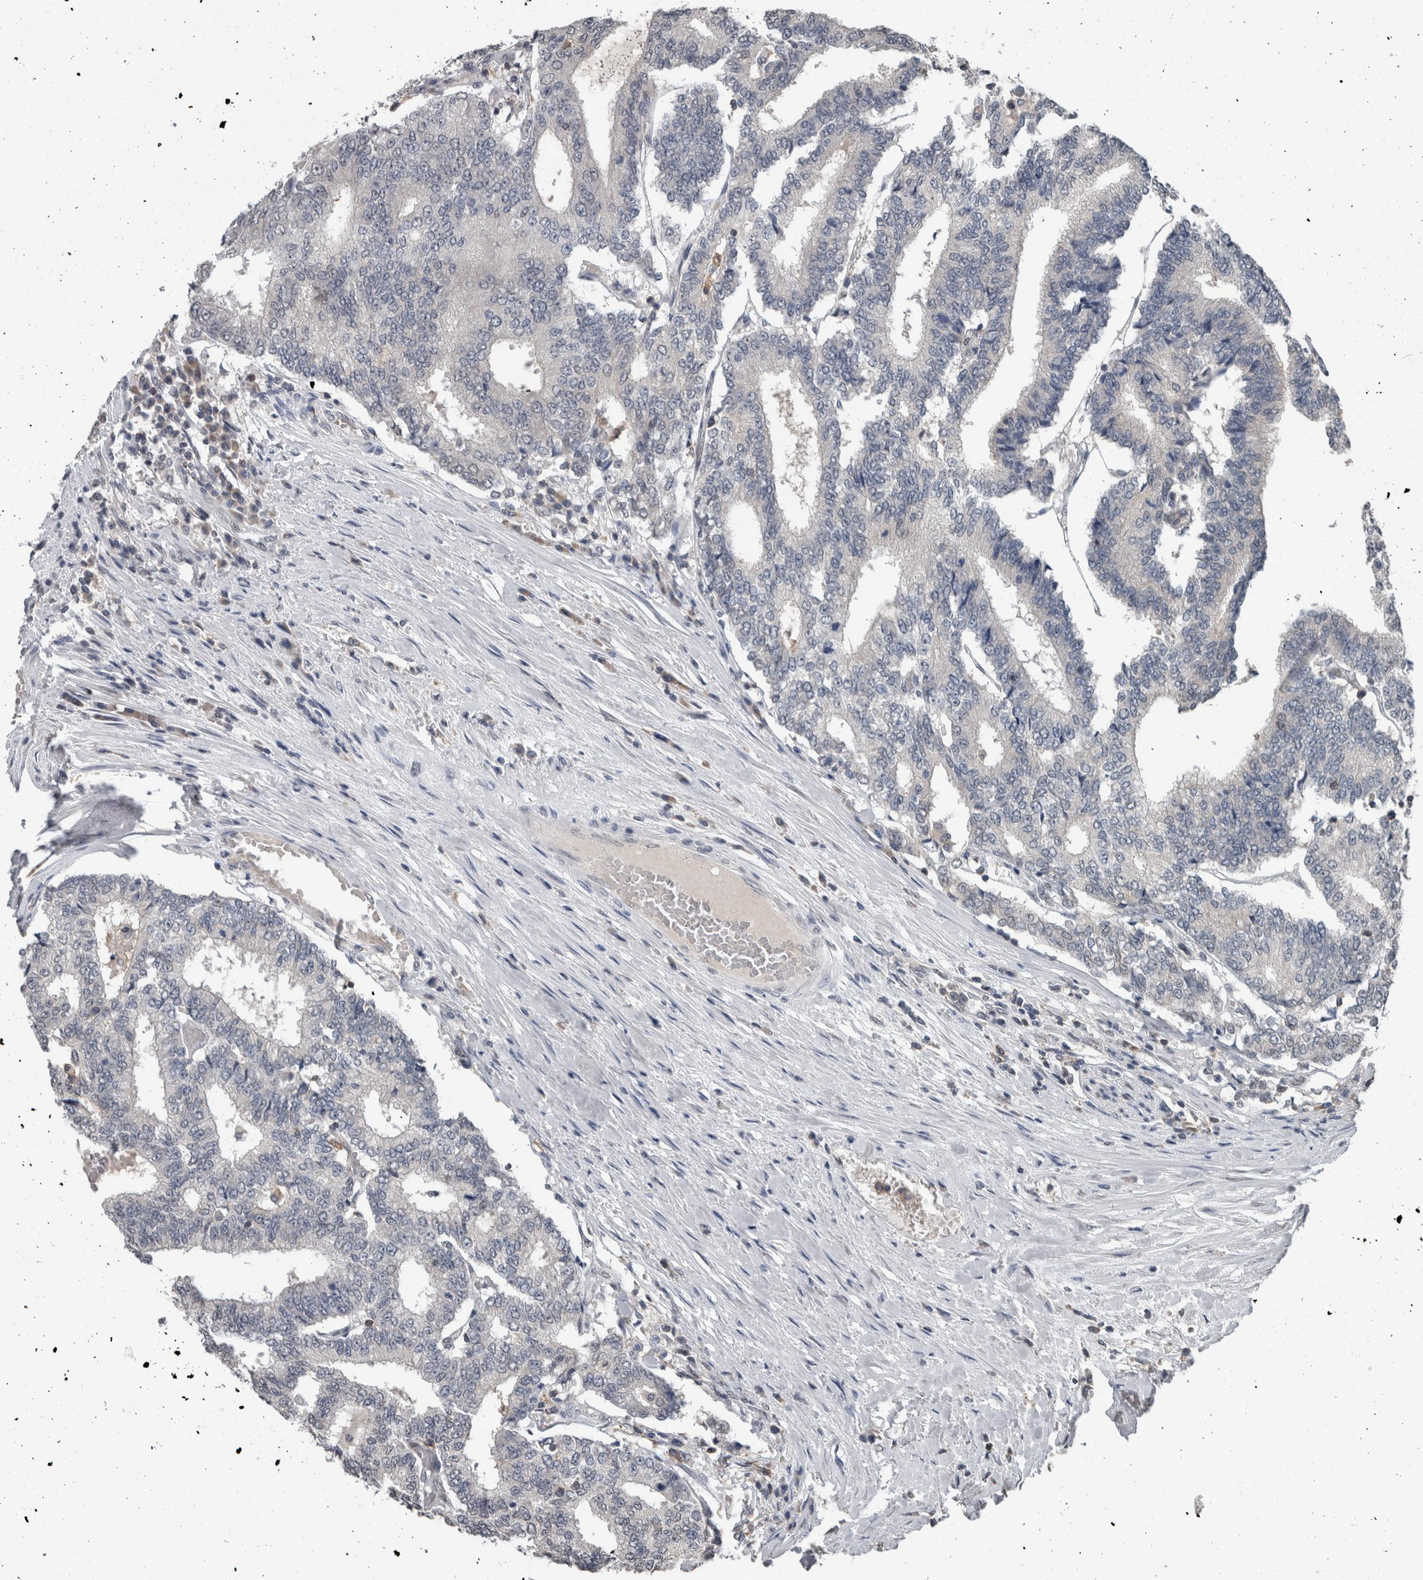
{"staining": {"intensity": "negative", "quantity": "none", "location": "none"}, "tissue": "prostate cancer", "cell_type": "Tumor cells", "image_type": "cancer", "snomed": [{"axis": "morphology", "description": "Normal tissue, NOS"}, {"axis": "morphology", "description": "Adenocarcinoma, High grade"}, {"axis": "topography", "description": "Prostate"}, {"axis": "topography", "description": "Seminal veicle"}], "caption": "High-grade adenocarcinoma (prostate) was stained to show a protein in brown. There is no significant positivity in tumor cells.", "gene": "MAFF", "patient": {"sex": "male", "age": 55}}